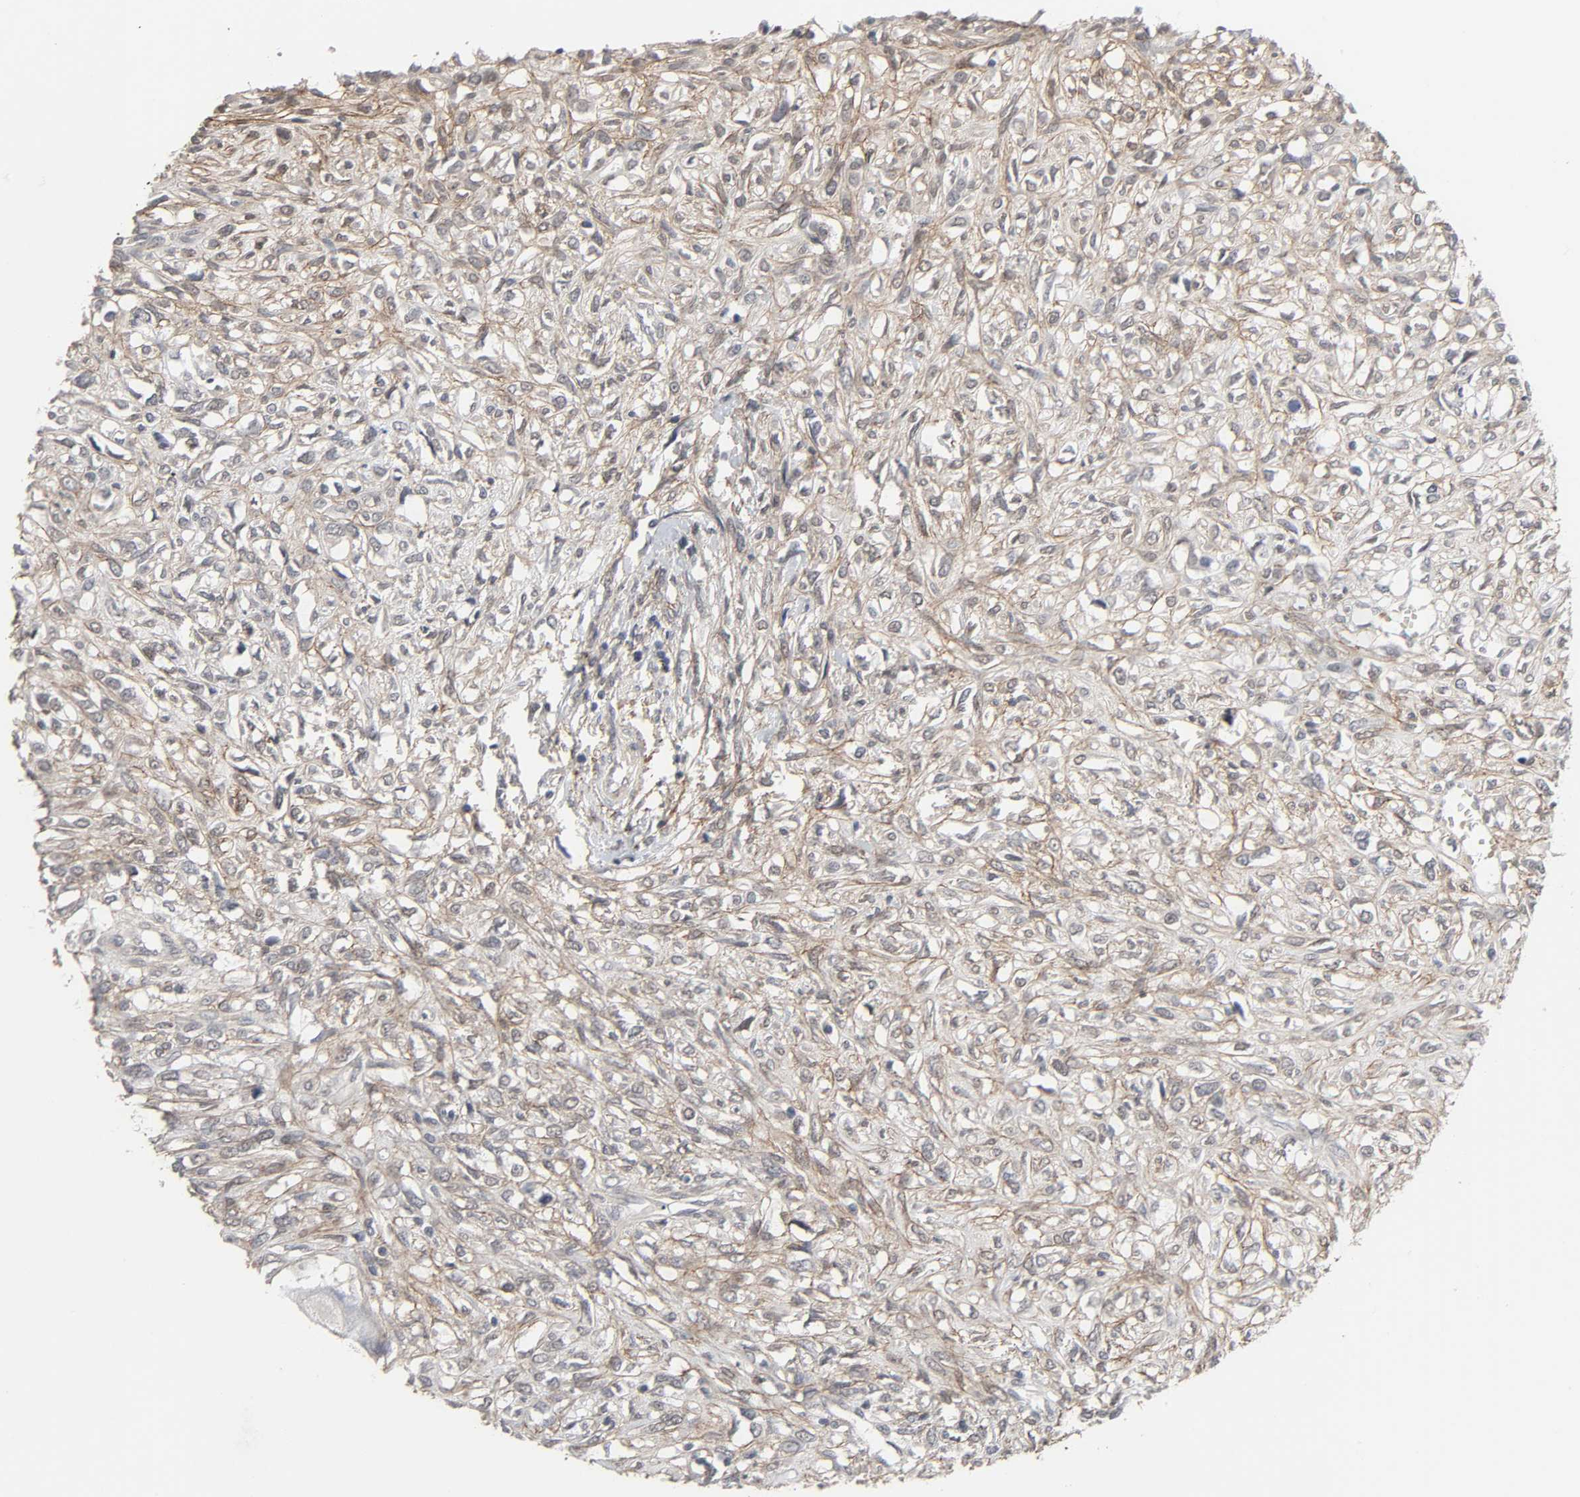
{"staining": {"intensity": "negative", "quantity": "none", "location": "none"}, "tissue": "head and neck cancer", "cell_type": "Tumor cells", "image_type": "cancer", "snomed": [{"axis": "morphology", "description": "Necrosis, NOS"}, {"axis": "morphology", "description": "Neoplasm, malignant, NOS"}, {"axis": "topography", "description": "Salivary gland"}, {"axis": "topography", "description": "Head-Neck"}], "caption": "The photomicrograph displays no staining of tumor cells in head and neck cancer (neoplasm (malignant)).", "gene": "ZNF222", "patient": {"sex": "male", "age": 43}}